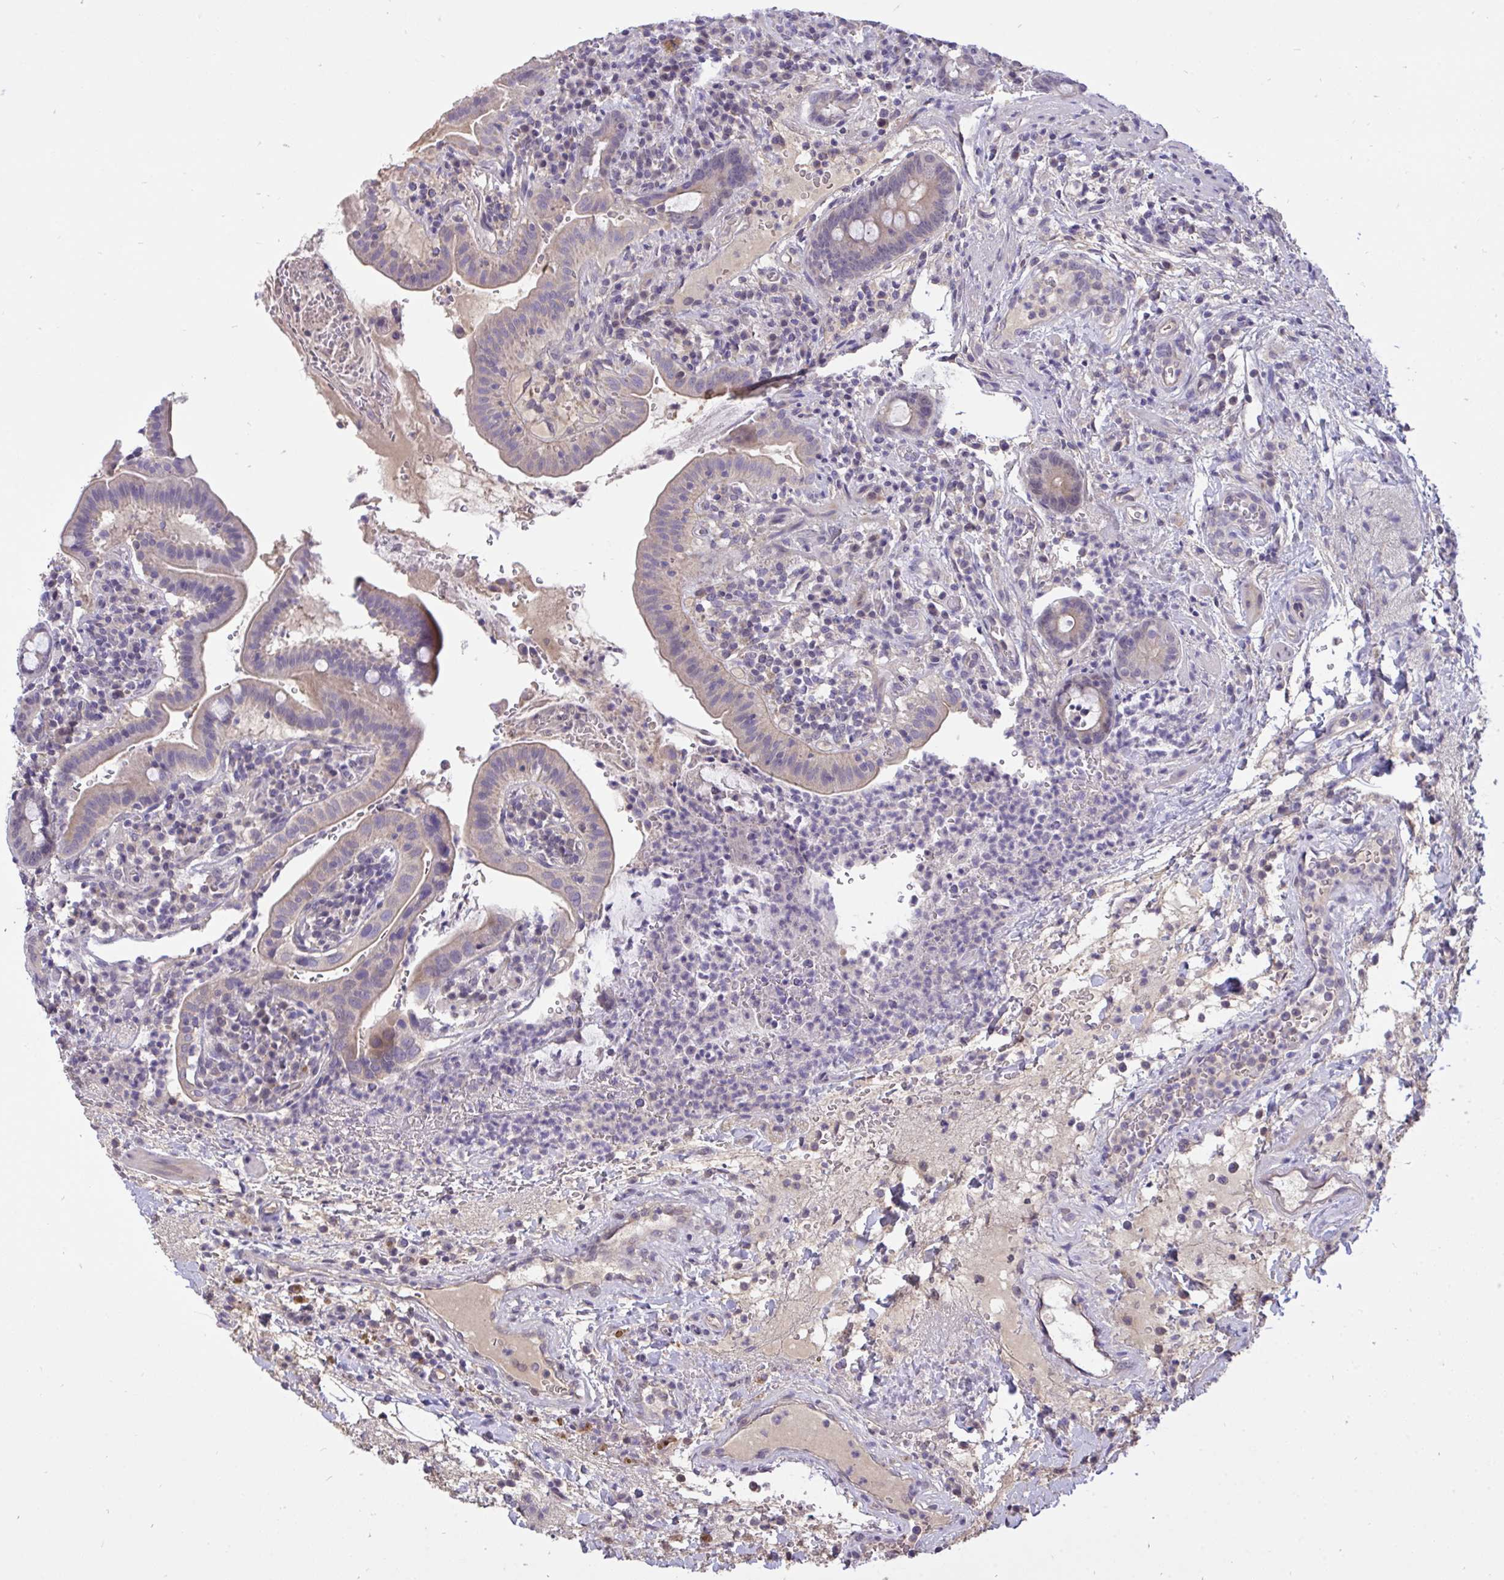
{"staining": {"intensity": "moderate", "quantity": ">75%", "location": "cytoplasmic/membranous"}, "tissue": "small intestine", "cell_type": "Glandular cells", "image_type": "normal", "snomed": [{"axis": "morphology", "description": "Normal tissue, NOS"}, {"axis": "topography", "description": "Small intestine"}], "caption": "Glandular cells demonstrate medium levels of moderate cytoplasmic/membranous staining in about >75% of cells in unremarkable small intestine.", "gene": "C19orf54", "patient": {"sex": "male", "age": 26}}